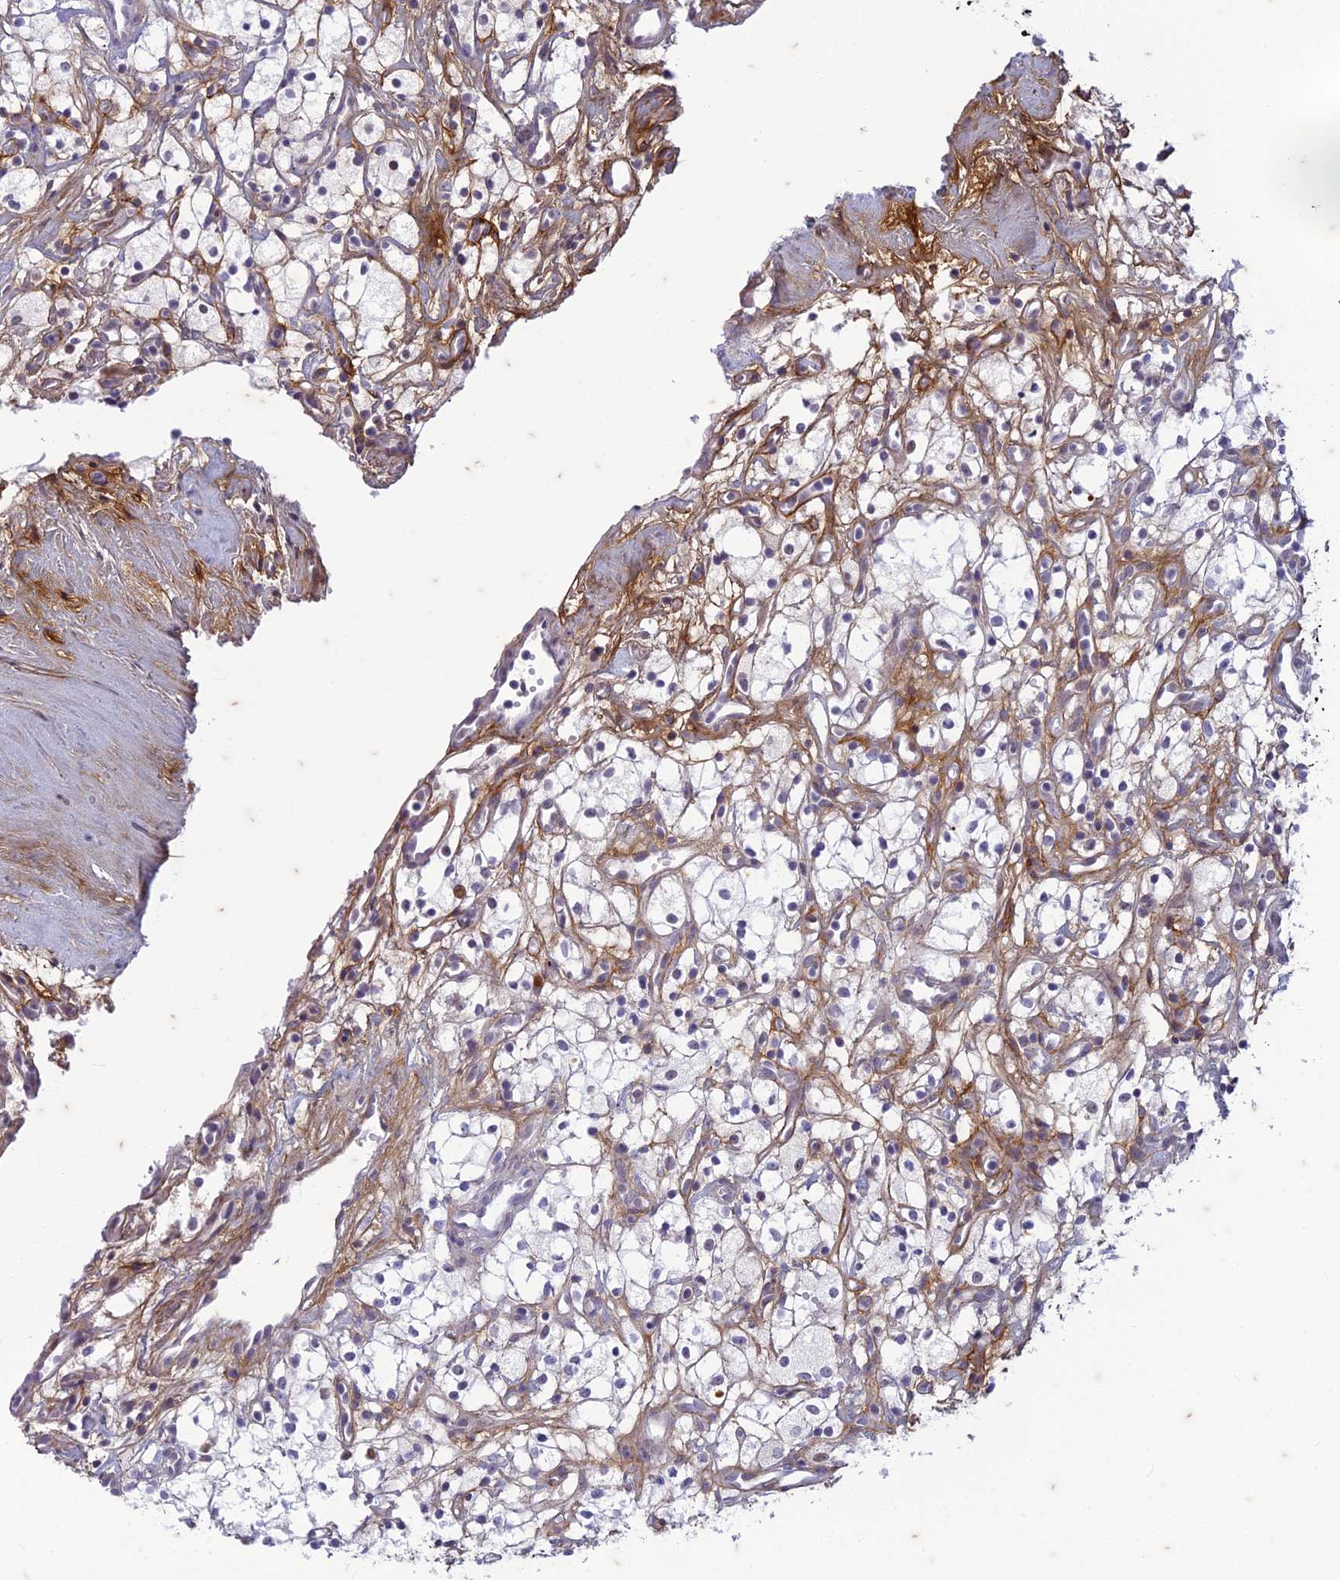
{"staining": {"intensity": "weak", "quantity": "<25%", "location": "cytoplasmic/membranous"}, "tissue": "renal cancer", "cell_type": "Tumor cells", "image_type": "cancer", "snomed": [{"axis": "morphology", "description": "Adenocarcinoma, NOS"}, {"axis": "topography", "description": "Kidney"}], "caption": "This is an IHC photomicrograph of human adenocarcinoma (renal). There is no expression in tumor cells.", "gene": "PABPN1L", "patient": {"sex": "male", "age": 59}}